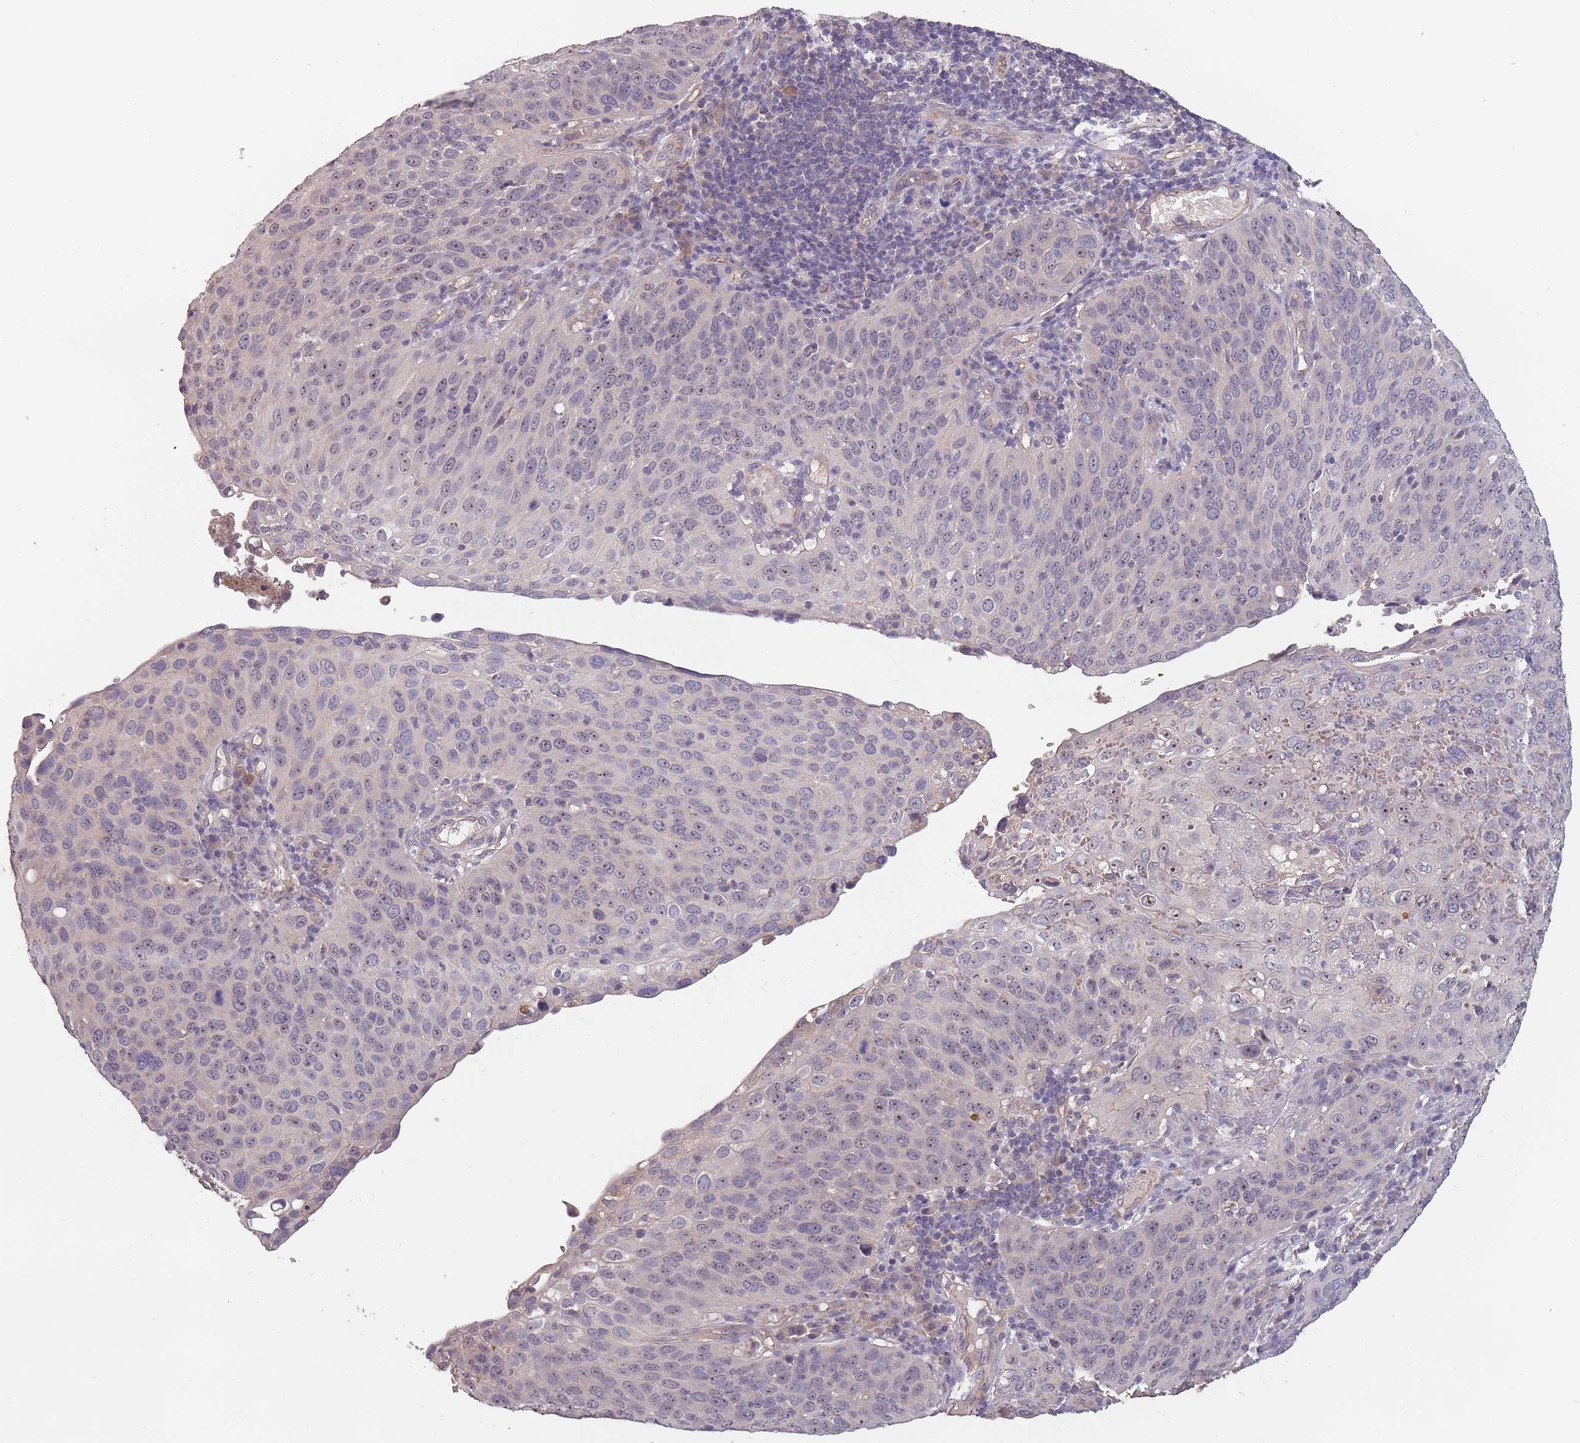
{"staining": {"intensity": "weak", "quantity": "<25%", "location": "nuclear"}, "tissue": "cervical cancer", "cell_type": "Tumor cells", "image_type": "cancer", "snomed": [{"axis": "morphology", "description": "Squamous cell carcinoma, NOS"}, {"axis": "topography", "description": "Cervix"}], "caption": "A micrograph of human squamous cell carcinoma (cervical) is negative for staining in tumor cells.", "gene": "KIAA1755", "patient": {"sex": "female", "age": 36}}